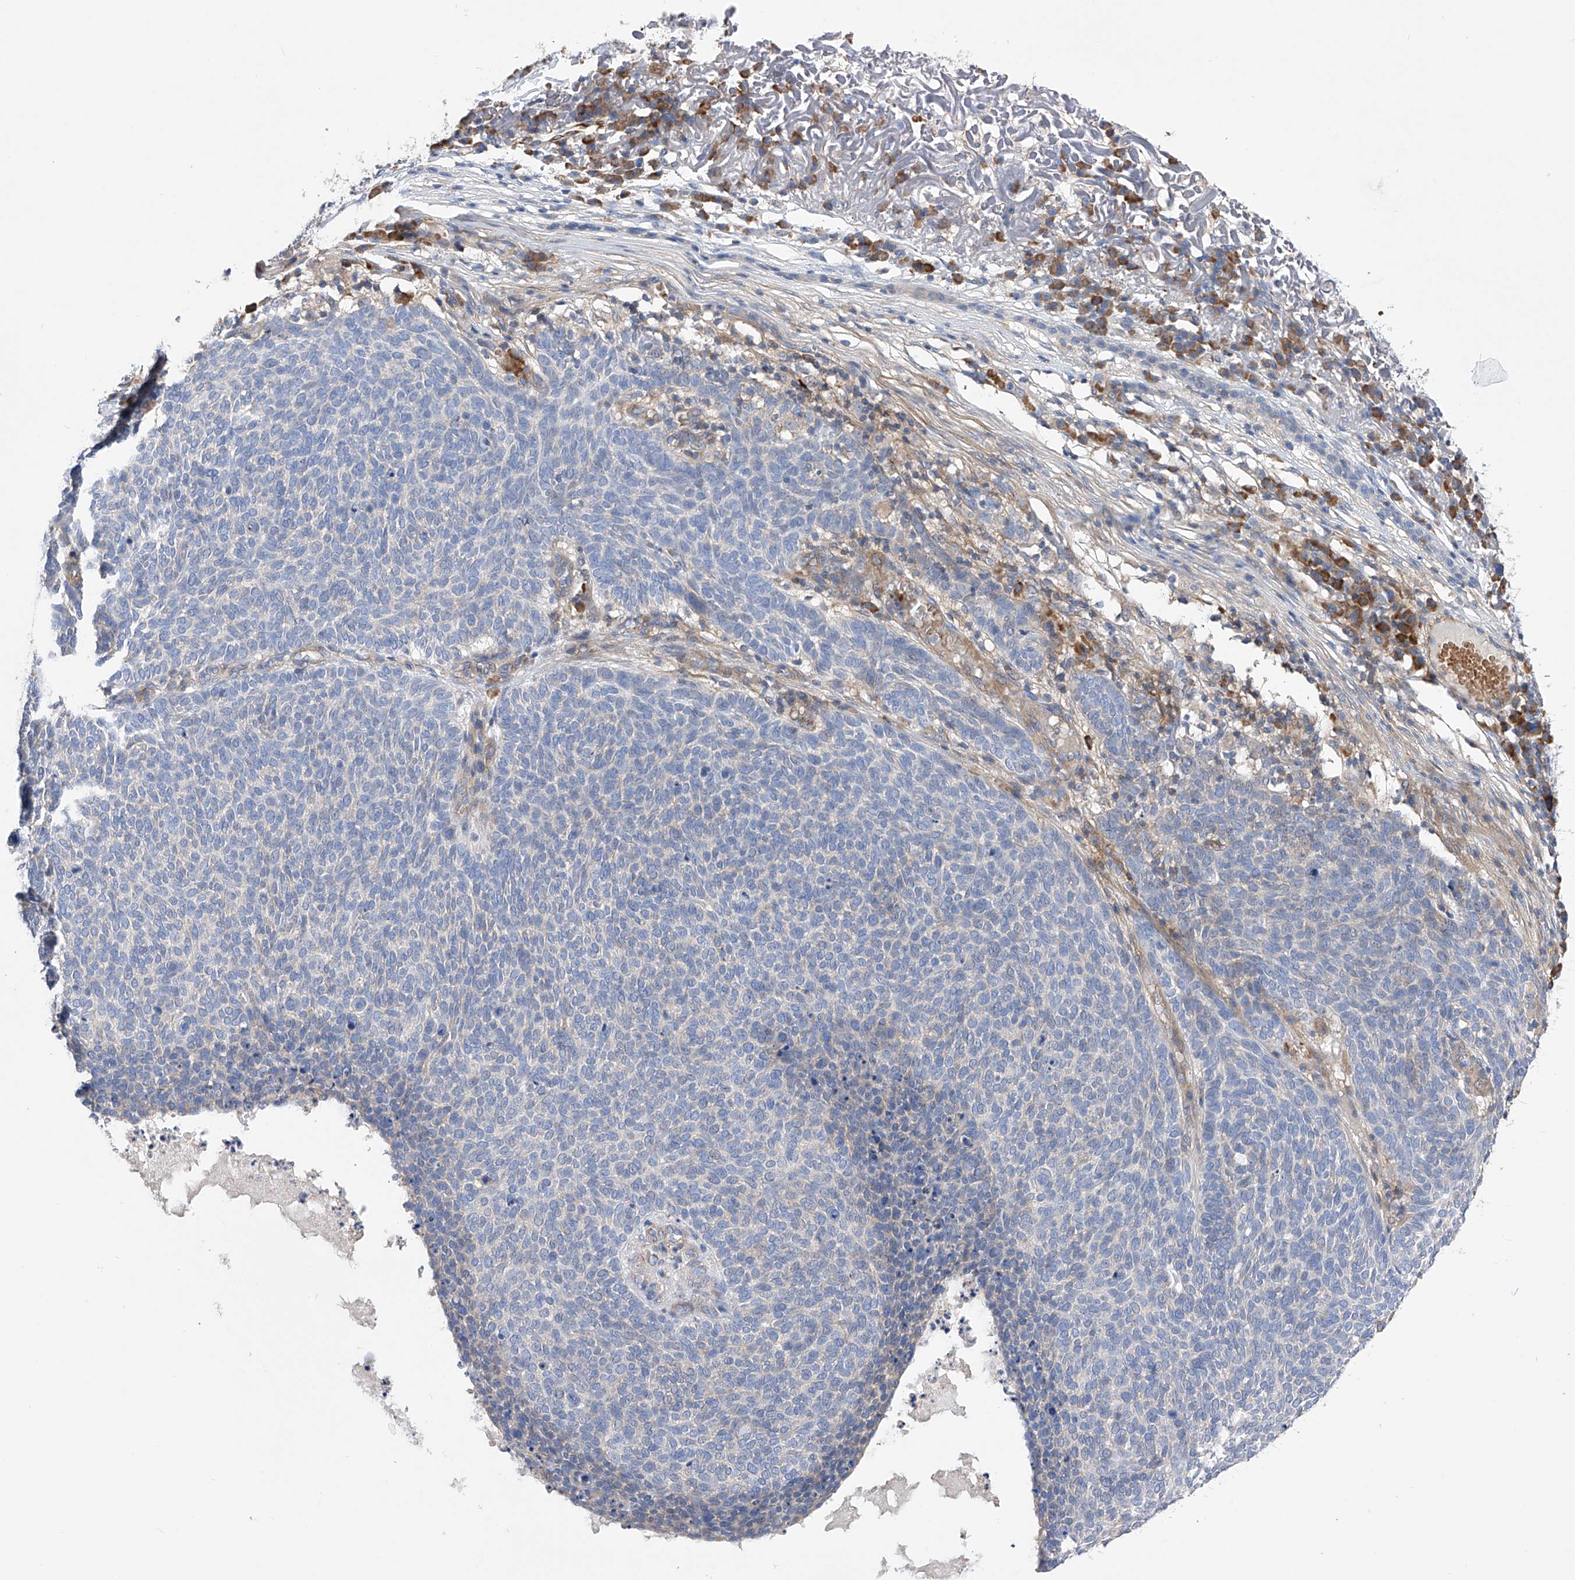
{"staining": {"intensity": "negative", "quantity": "none", "location": "none"}, "tissue": "skin cancer", "cell_type": "Tumor cells", "image_type": "cancer", "snomed": [{"axis": "morphology", "description": "Squamous cell carcinoma, NOS"}, {"axis": "topography", "description": "Skin"}], "caption": "Skin cancer was stained to show a protein in brown. There is no significant expression in tumor cells.", "gene": "NFATC4", "patient": {"sex": "female", "age": 90}}